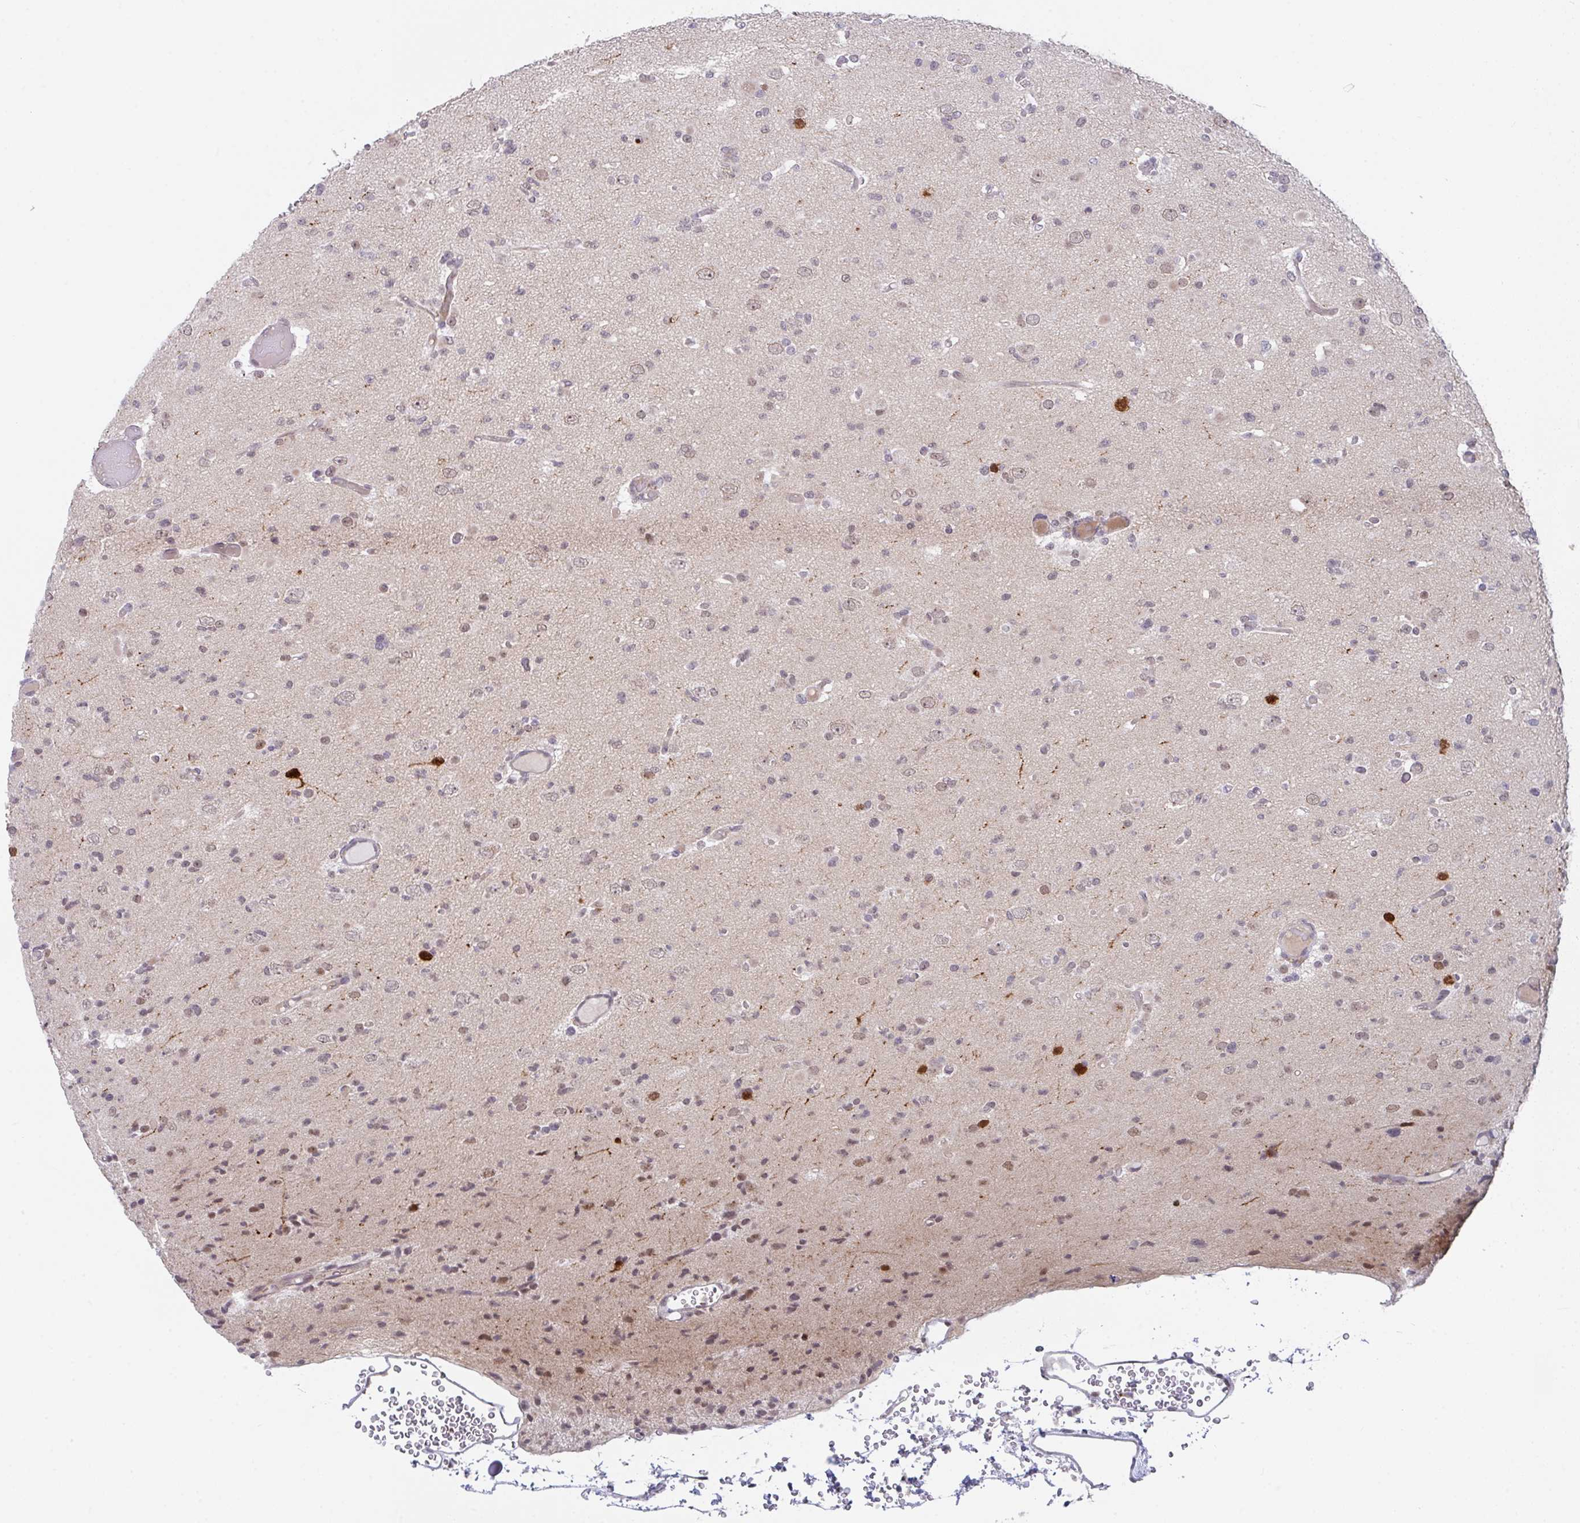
{"staining": {"intensity": "moderate", "quantity": "<25%", "location": "nuclear"}, "tissue": "glioma", "cell_type": "Tumor cells", "image_type": "cancer", "snomed": [{"axis": "morphology", "description": "Glioma, malignant, Low grade"}, {"axis": "topography", "description": "Brain"}], "caption": "A micrograph of human glioma stained for a protein reveals moderate nuclear brown staining in tumor cells.", "gene": "RBM18", "patient": {"sex": "female", "age": 22}}